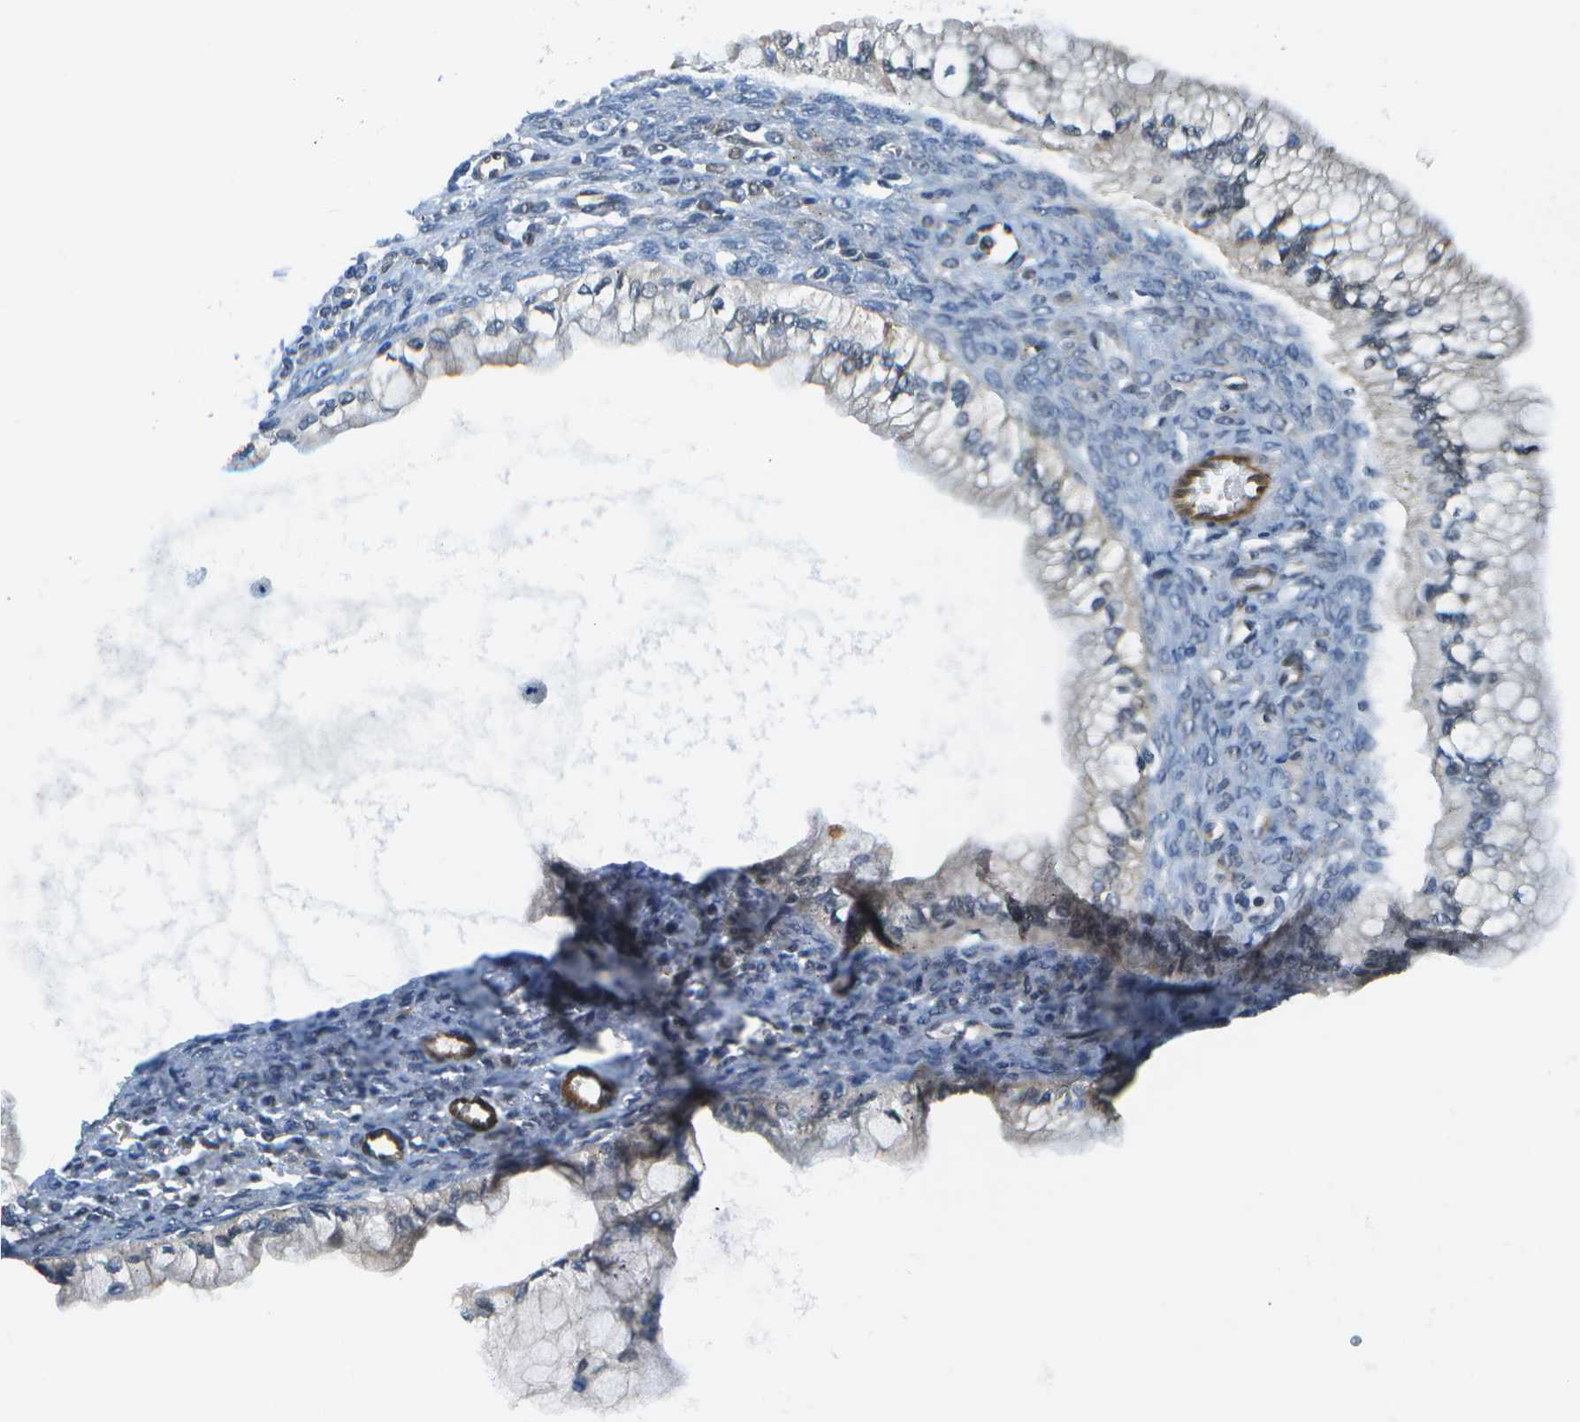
{"staining": {"intensity": "moderate", "quantity": "<25%", "location": "cytoplasmic/membranous"}, "tissue": "ovarian cancer", "cell_type": "Tumor cells", "image_type": "cancer", "snomed": [{"axis": "morphology", "description": "Cystadenocarcinoma, mucinous, NOS"}, {"axis": "topography", "description": "Ovary"}], "caption": "Protein staining by immunohistochemistry (IHC) shows moderate cytoplasmic/membranous staining in approximately <25% of tumor cells in ovarian cancer (mucinous cystadenocarcinoma). The staining was performed using DAB, with brown indicating positive protein expression. Nuclei are stained blue with hematoxylin.", "gene": "KIAA0040", "patient": {"sex": "female", "age": 57}}